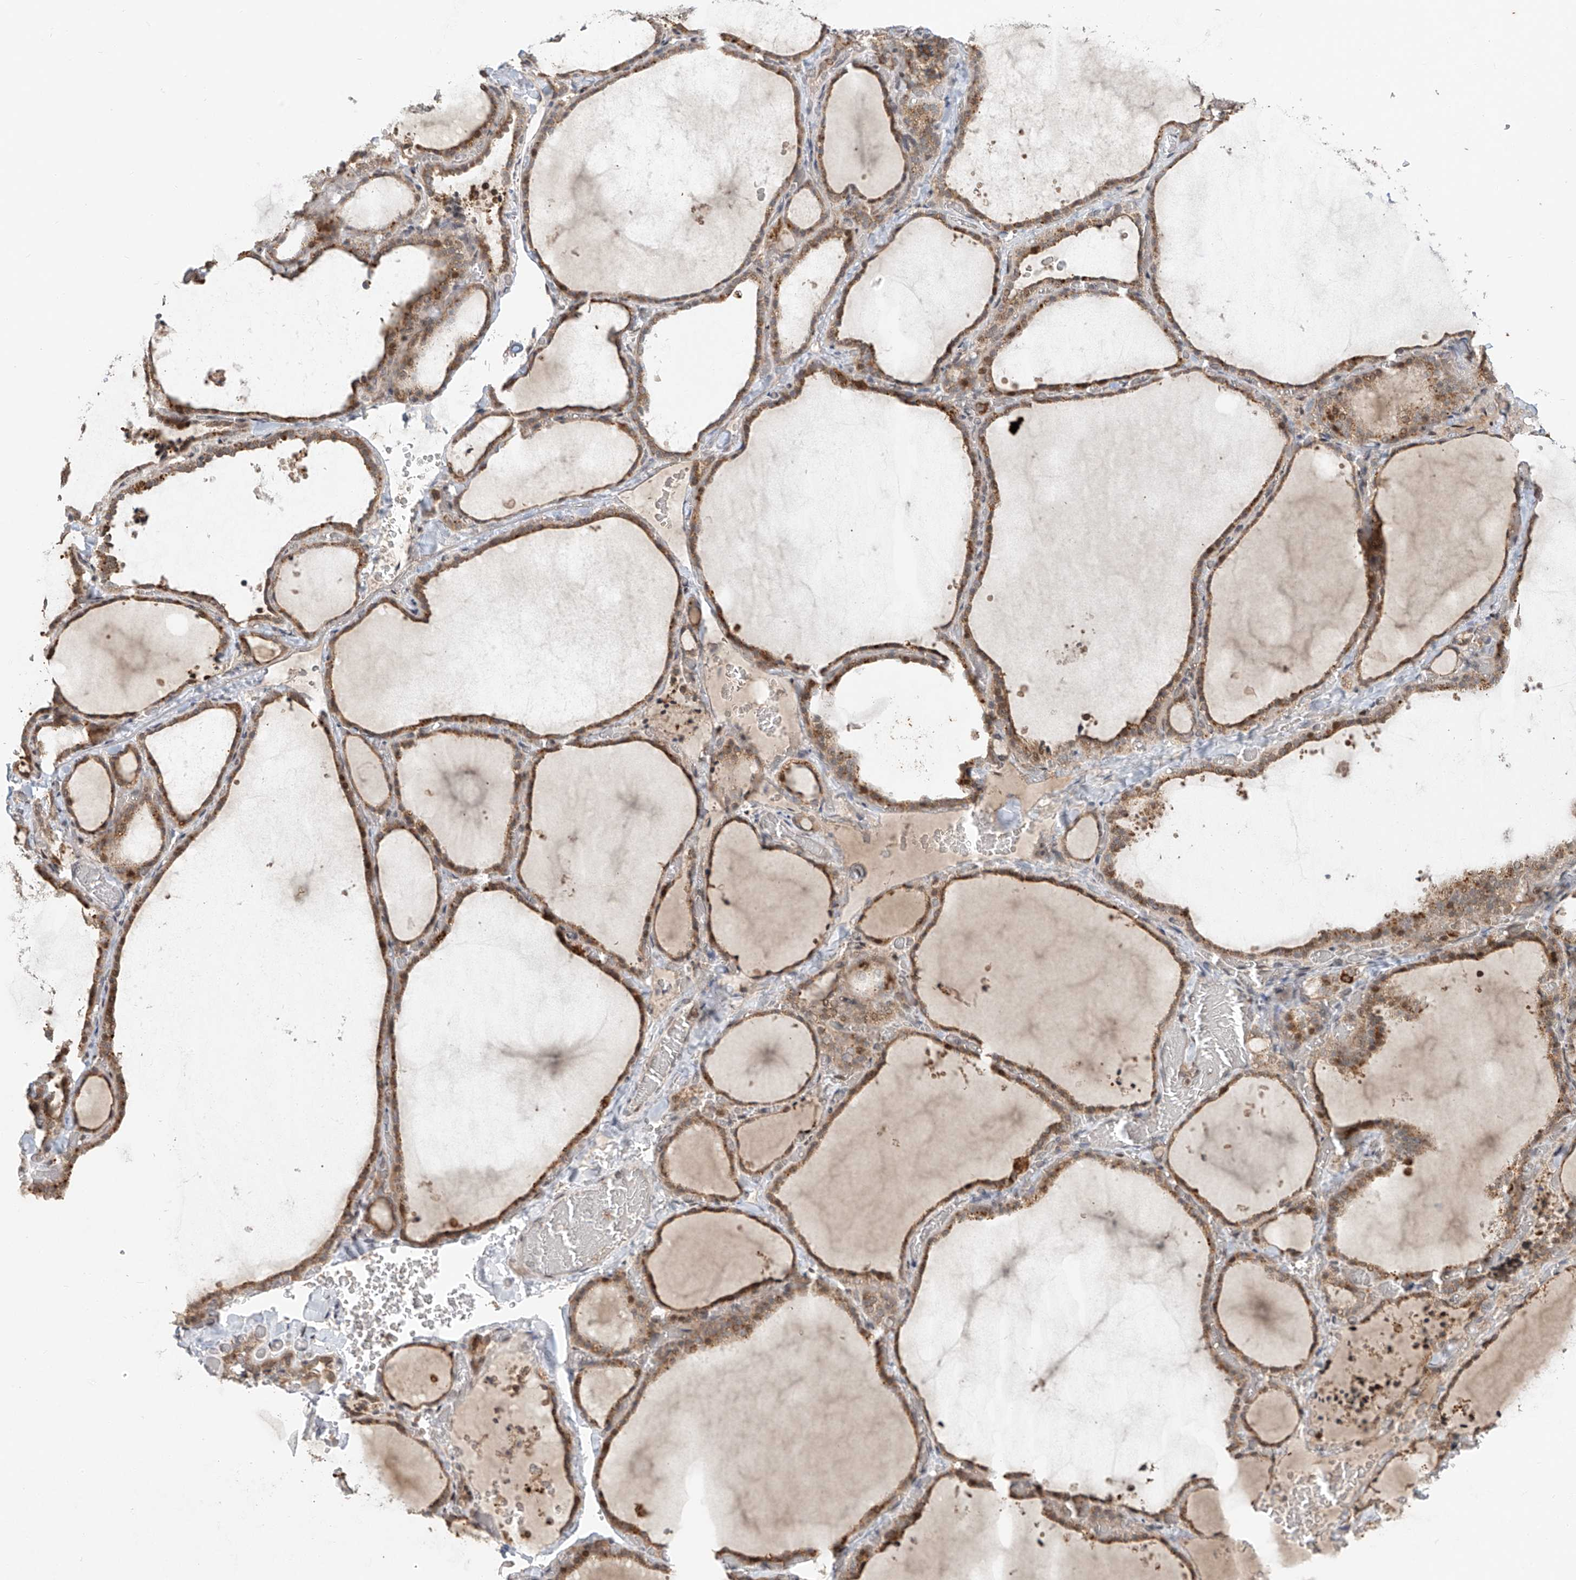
{"staining": {"intensity": "moderate", "quantity": ">75%", "location": "cytoplasmic/membranous"}, "tissue": "thyroid gland", "cell_type": "Glandular cells", "image_type": "normal", "snomed": [{"axis": "morphology", "description": "Normal tissue, NOS"}, {"axis": "topography", "description": "Thyroid gland"}], "caption": "Protein analysis of unremarkable thyroid gland reveals moderate cytoplasmic/membranous staining in about >75% of glandular cells. (DAB = brown stain, brightfield microscopy at high magnification).", "gene": "SYTL3", "patient": {"sex": "female", "age": 22}}